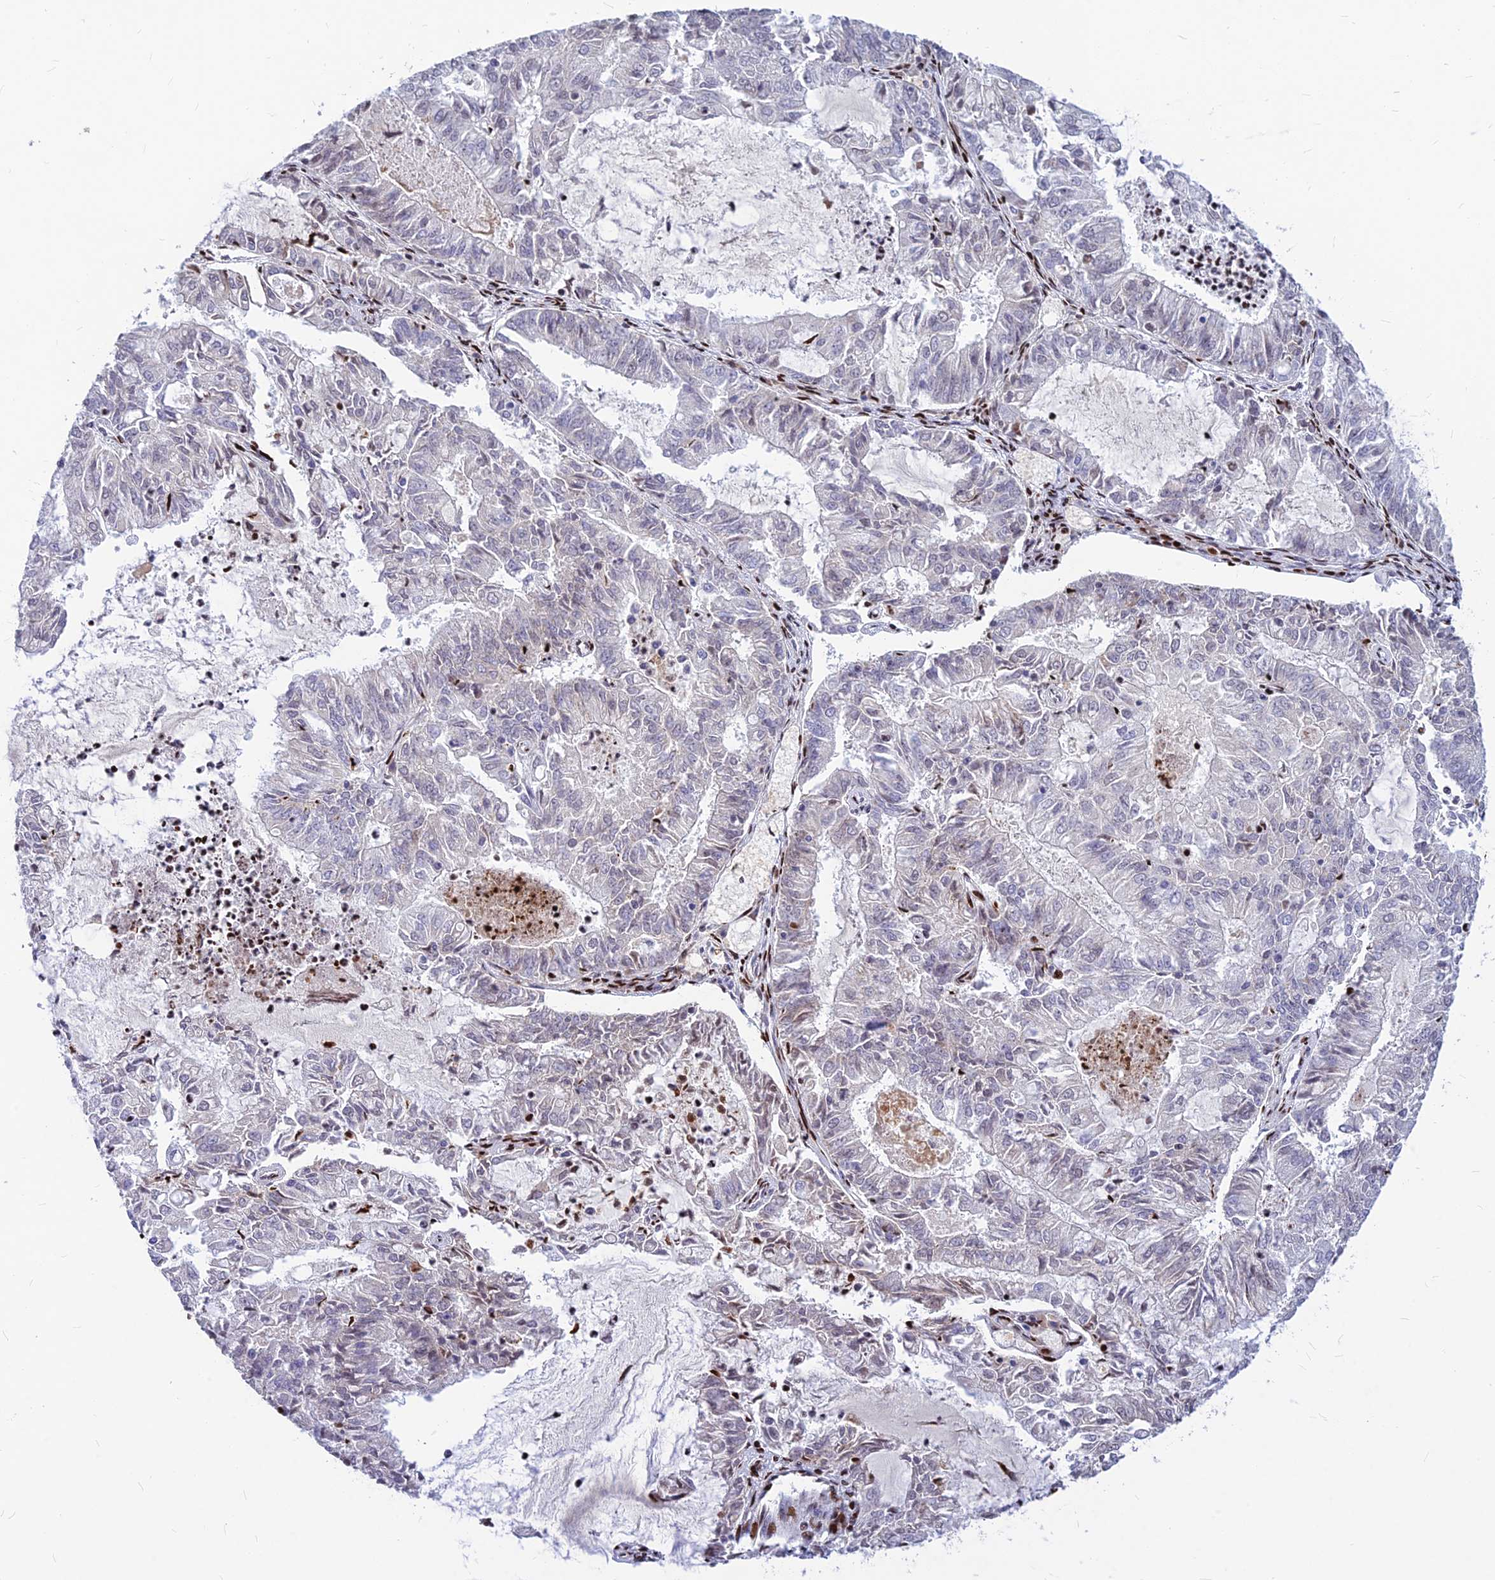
{"staining": {"intensity": "negative", "quantity": "none", "location": "none"}, "tissue": "endometrial cancer", "cell_type": "Tumor cells", "image_type": "cancer", "snomed": [{"axis": "morphology", "description": "Adenocarcinoma, NOS"}, {"axis": "topography", "description": "Endometrium"}], "caption": "Micrograph shows no significant protein positivity in tumor cells of adenocarcinoma (endometrial).", "gene": "PRPS1", "patient": {"sex": "female", "age": 57}}